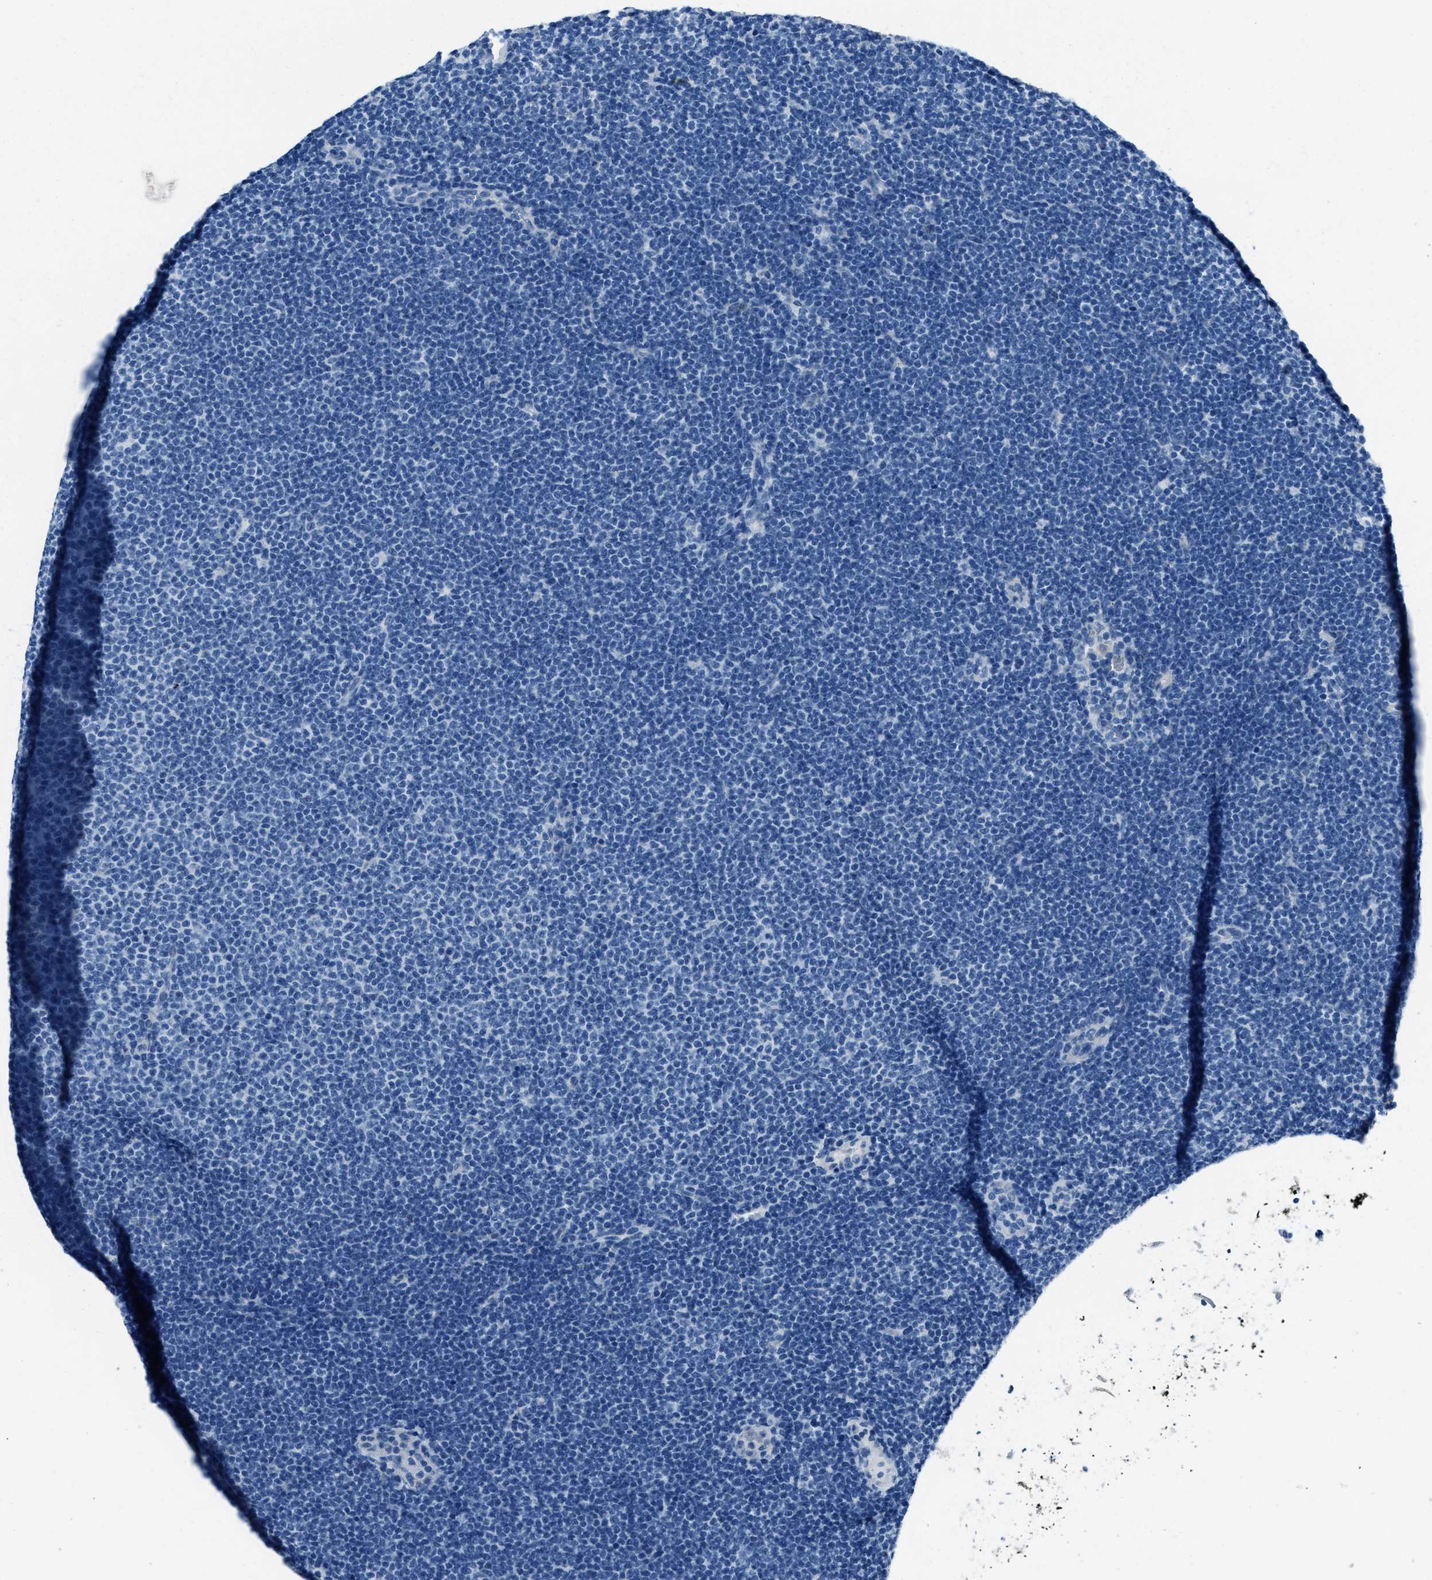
{"staining": {"intensity": "negative", "quantity": "none", "location": "none"}, "tissue": "lymphoma", "cell_type": "Tumor cells", "image_type": "cancer", "snomed": [{"axis": "morphology", "description": "Malignant lymphoma, non-Hodgkin's type, Low grade"}, {"axis": "topography", "description": "Lymph node"}], "caption": "Tumor cells show no significant protein positivity in low-grade malignant lymphoma, non-Hodgkin's type. (DAB IHC with hematoxylin counter stain).", "gene": "AMACR", "patient": {"sex": "female", "age": 53}}